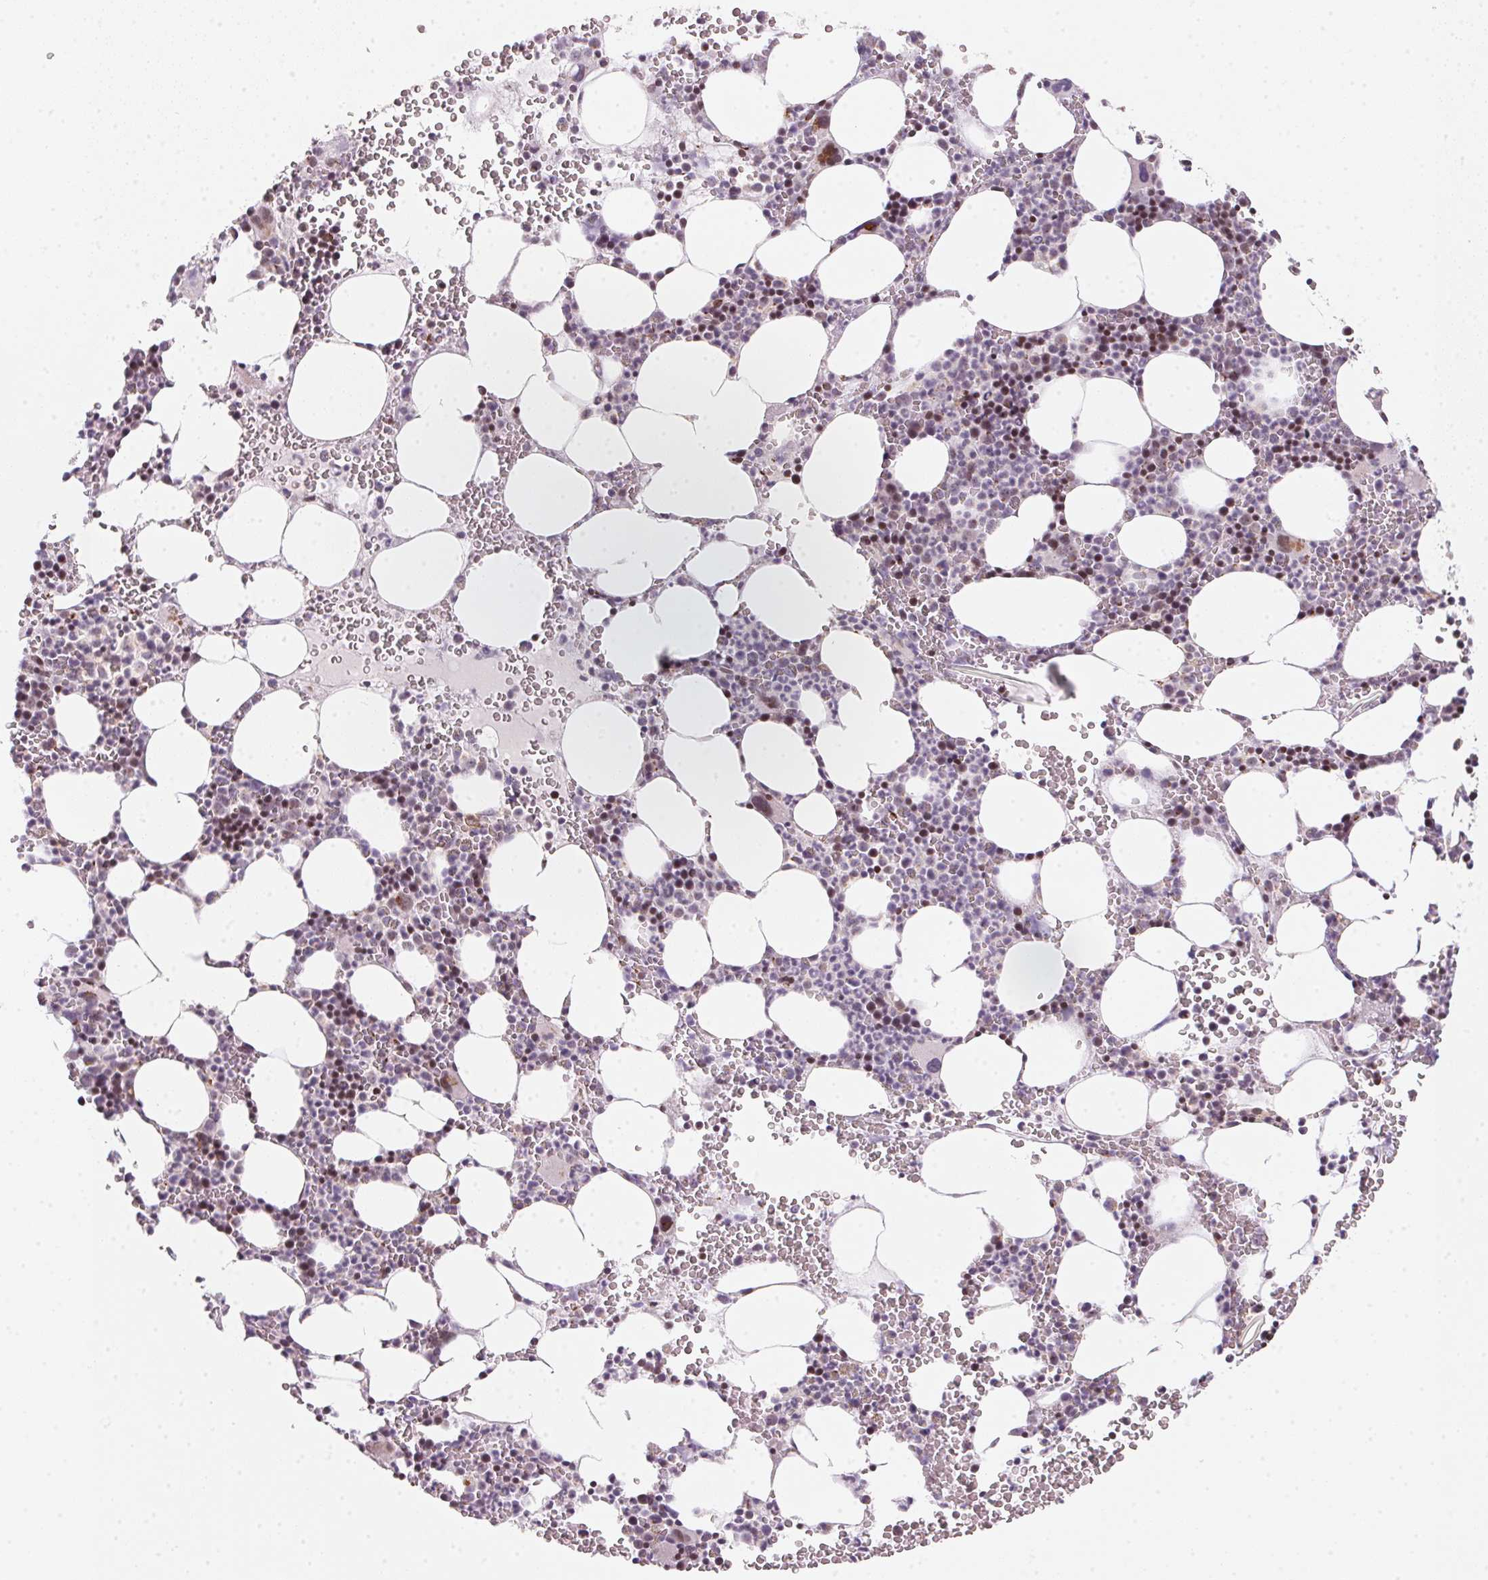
{"staining": {"intensity": "weak", "quantity": "<25%", "location": "cytoplasmic/membranous"}, "tissue": "bone marrow", "cell_type": "Hematopoietic cells", "image_type": "normal", "snomed": [{"axis": "morphology", "description": "Normal tissue, NOS"}, {"axis": "topography", "description": "Bone marrow"}], "caption": "This is an immunohistochemistry (IHC) histopathology image of normal human bone marrow. There is no expression in hematopoietic cells.", "gene": "RAB22A", "patient": {"sex": "male", "age": 82}}